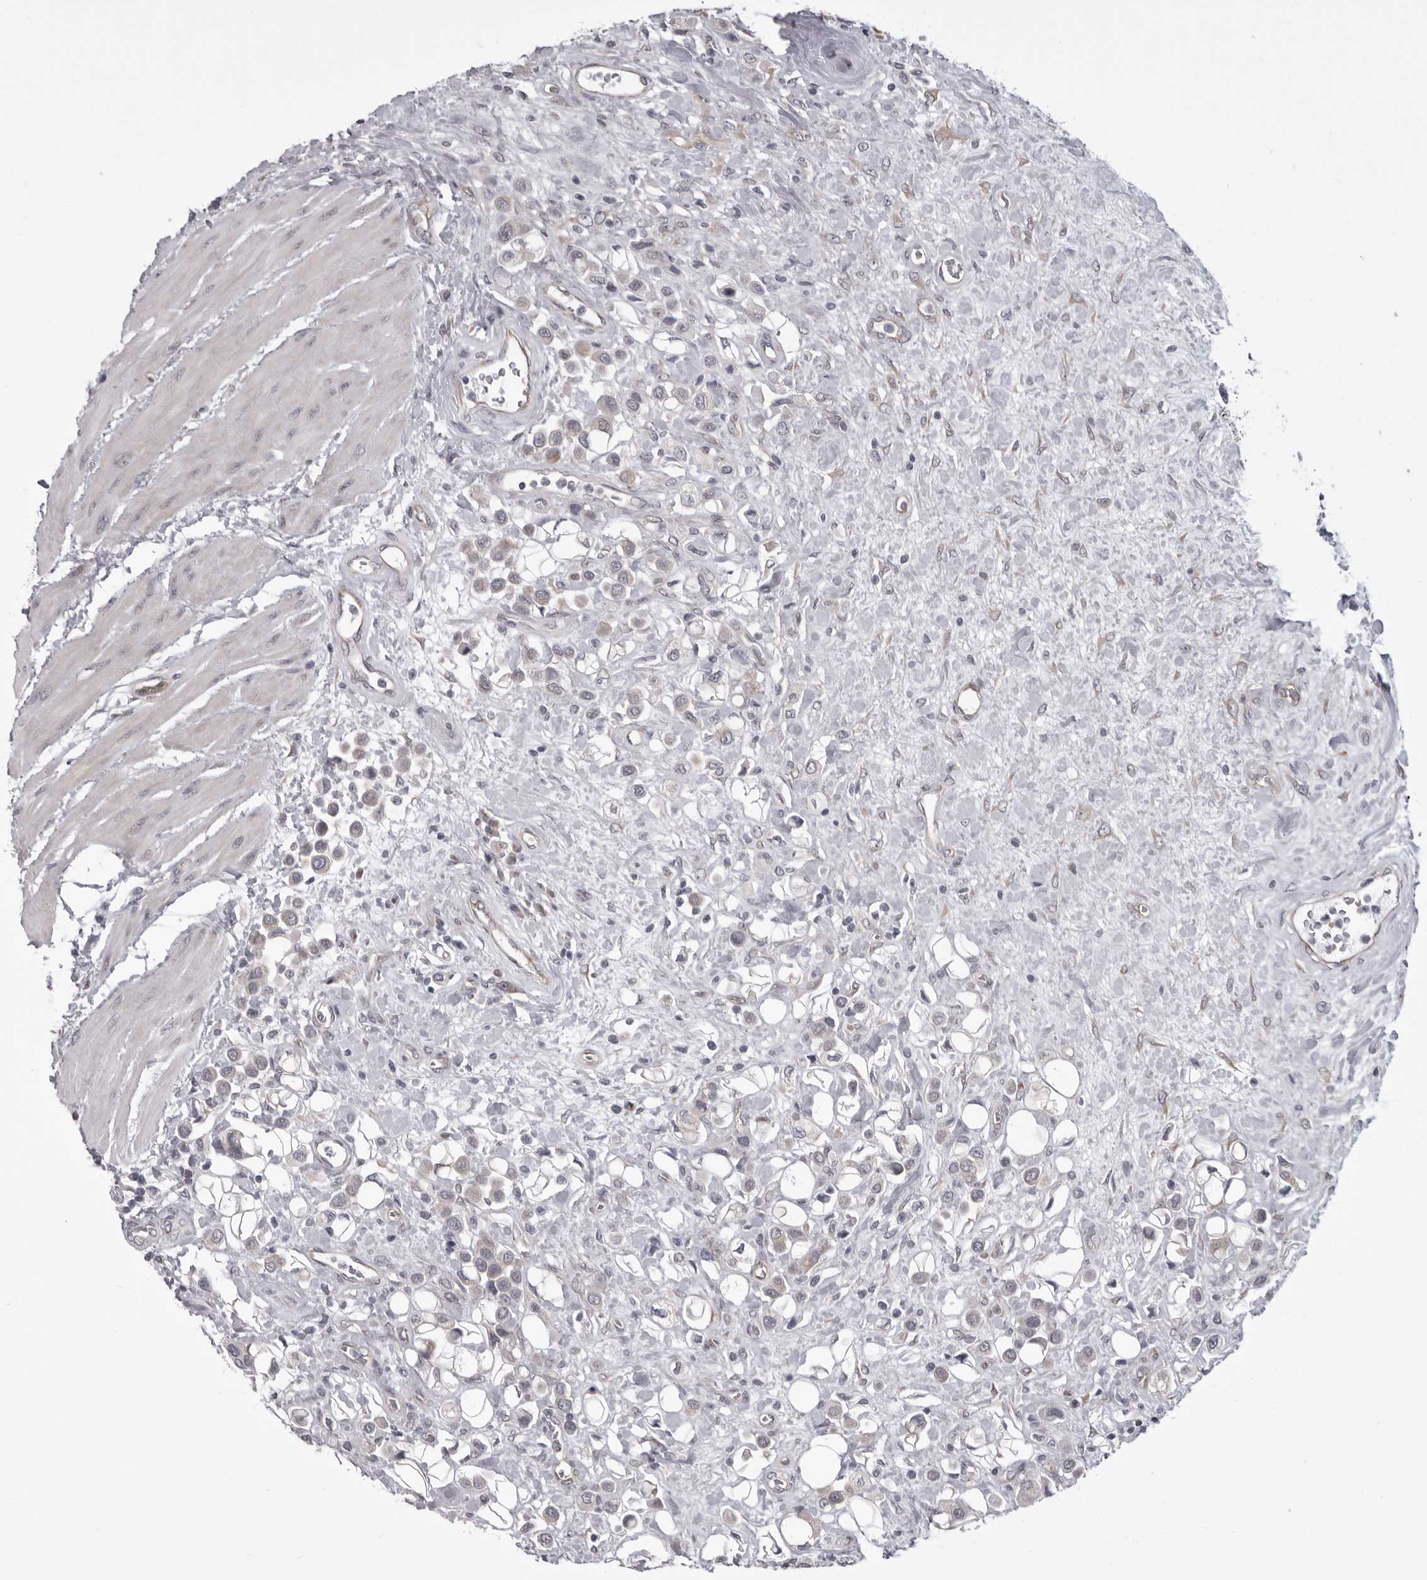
{"staining": {"intensity": "weak", "quantity": "<25%", "location": "cytoplasmic/membranous"}, "tissue": "urothelial cancer", "cell_type": "Tumor cells", "image_type": "cancer", "snomed": [{"axis": "morphology", "description": "Urothelial carcinoma, High grade"}, {"axis": "topography", "description": "Urinary bladder"}], "caption": "This is an immunohistochemistry (IHC) histopathology image of human high-grade urothelial carcinoma. There is no positivity in tumor cells.", "gene": "EPHA10", "patient": {"sex": "male", "age": 50}}